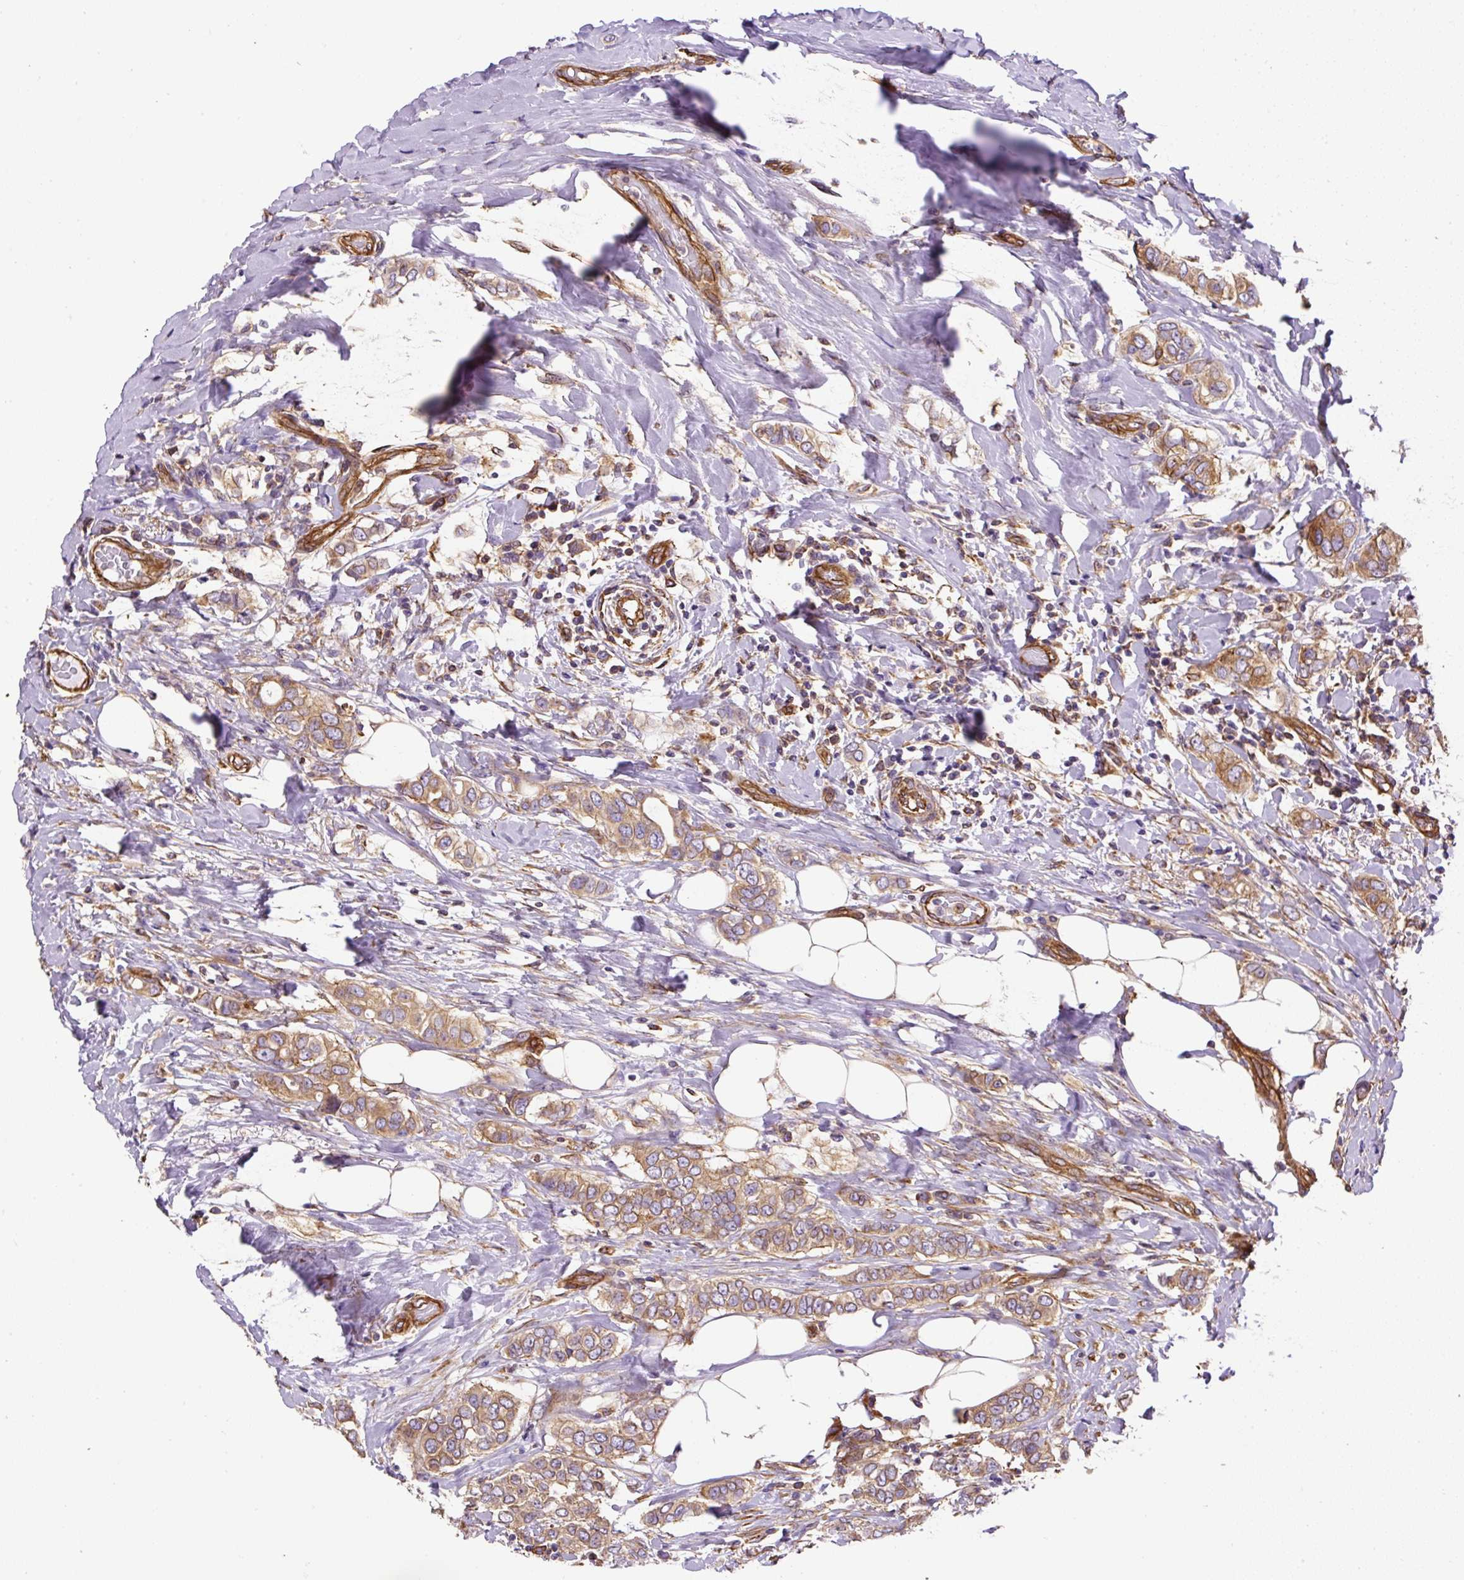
{"staining": {"intensity": "moderate", "quantity": ">75%", "location": "cytoplasmic/membranous"}, "tissue": "breast cancer", "cell_type": "Tumor cells", "image_type": "cancer", "snomed": [{"axis": "morphology", "description": "Lobular carcinoma"}, {"axis": "topography", "description": "Breast"}], "caption": "Breast lobular carcinoma stained with IHC reveals moderate cytoplasmic/membranous expression in about >75% of tumor cells. (DAB = brown stain, brightfield microscopy at high magnification).", "gene": "DCTN1", "patient": {"sex": "female", "age": 51}}